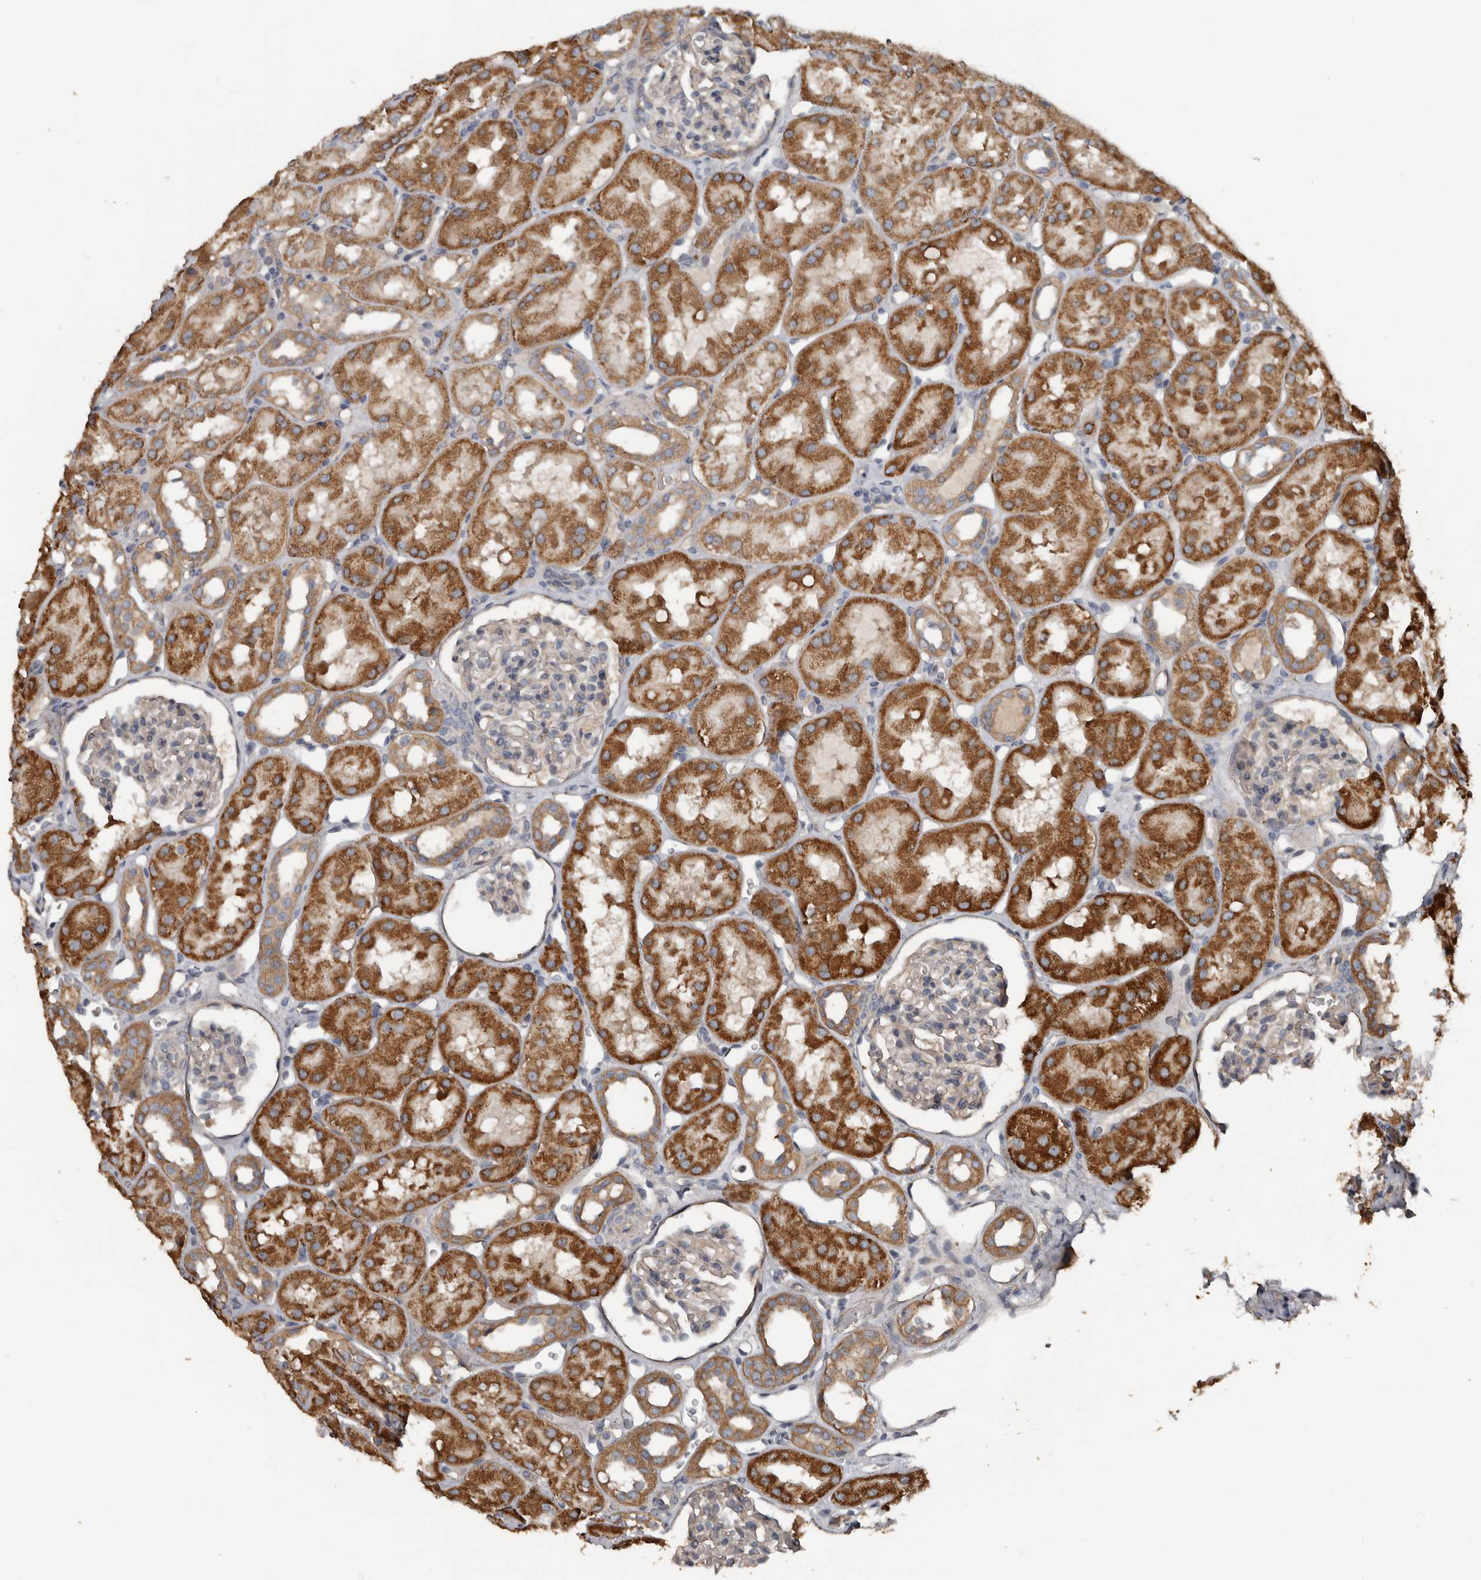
{"staining": {"intensity": "negative", "quantity": "none", "location": "none"}, "tissue": "kidney", "cell_type": "Cells in glomeruli", "image_type": "normal", "snomed": [{"axis": "morphology", "description": "Normal tissue, NOS"}, {"axis": "topography", "description": "Kidney"}], "caption": "There is no significant staining in cells in glomeruli of kidney. The staining was performed using DAB to visualize the protein expression in brown, while the nuclei were stained in blue with hematoxylin (Magnification: 20x).", "gene": "HYAL4", "patient": {"sex": "male", "age": 16}}